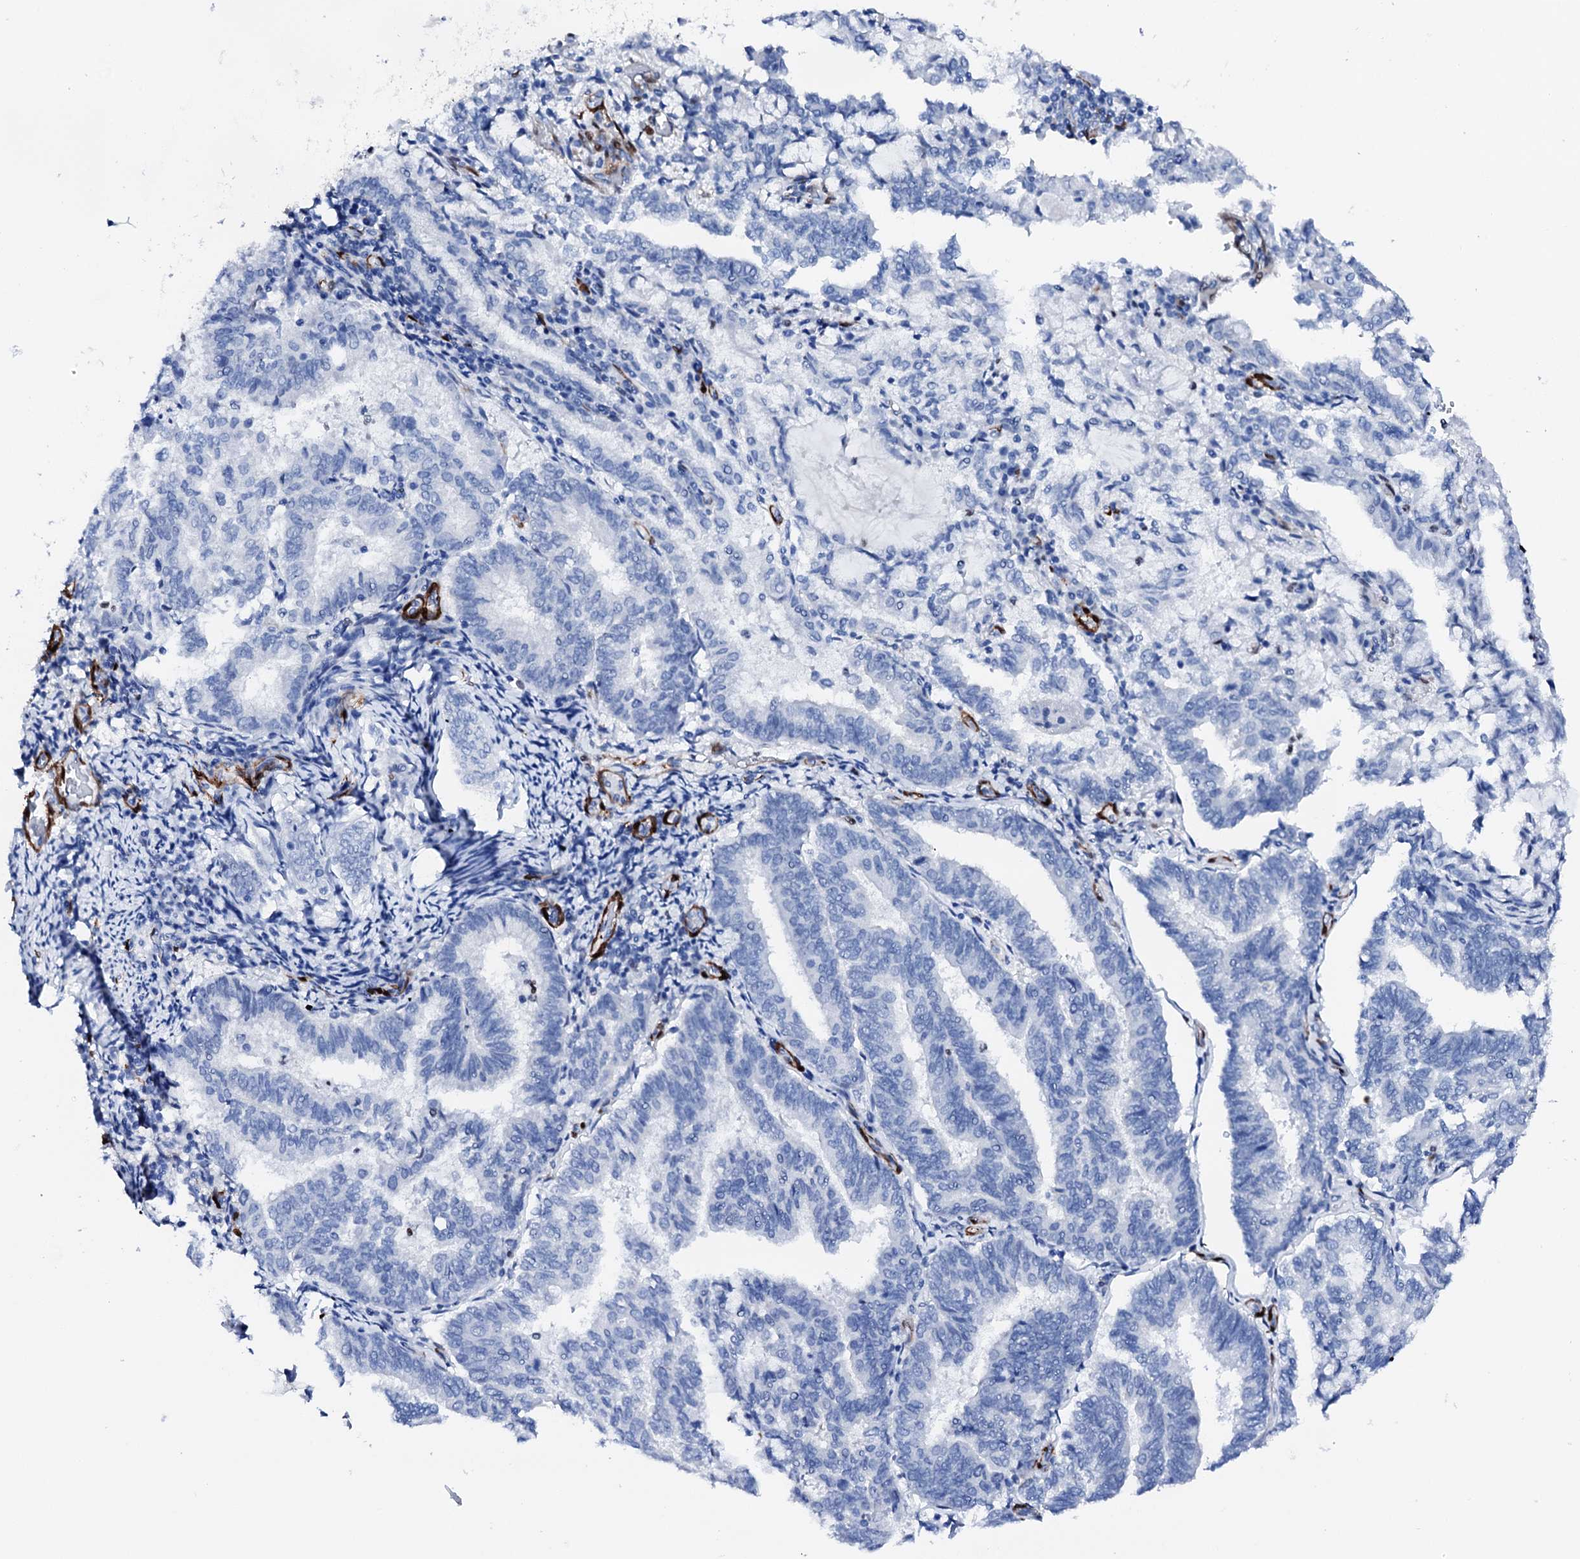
{"staining": {"intensity": "negative", "quantity": "none", "location": "none"}, "tissue": "endometrial cancer", "cell_type": "Tumor cells", "image_type": "cancer", "snomed": [{"axis": "morphology", "description": "Adenocarcinoma, NOS"}, {"axis": "topography", "description": "Endometrium"}], "caption": "The histopathology image shows no significant staining in tumor cells of adenocarcinoma (endometrial).", "gene": "NRIP2", "patient": {"sex": "female", "age": 80}}